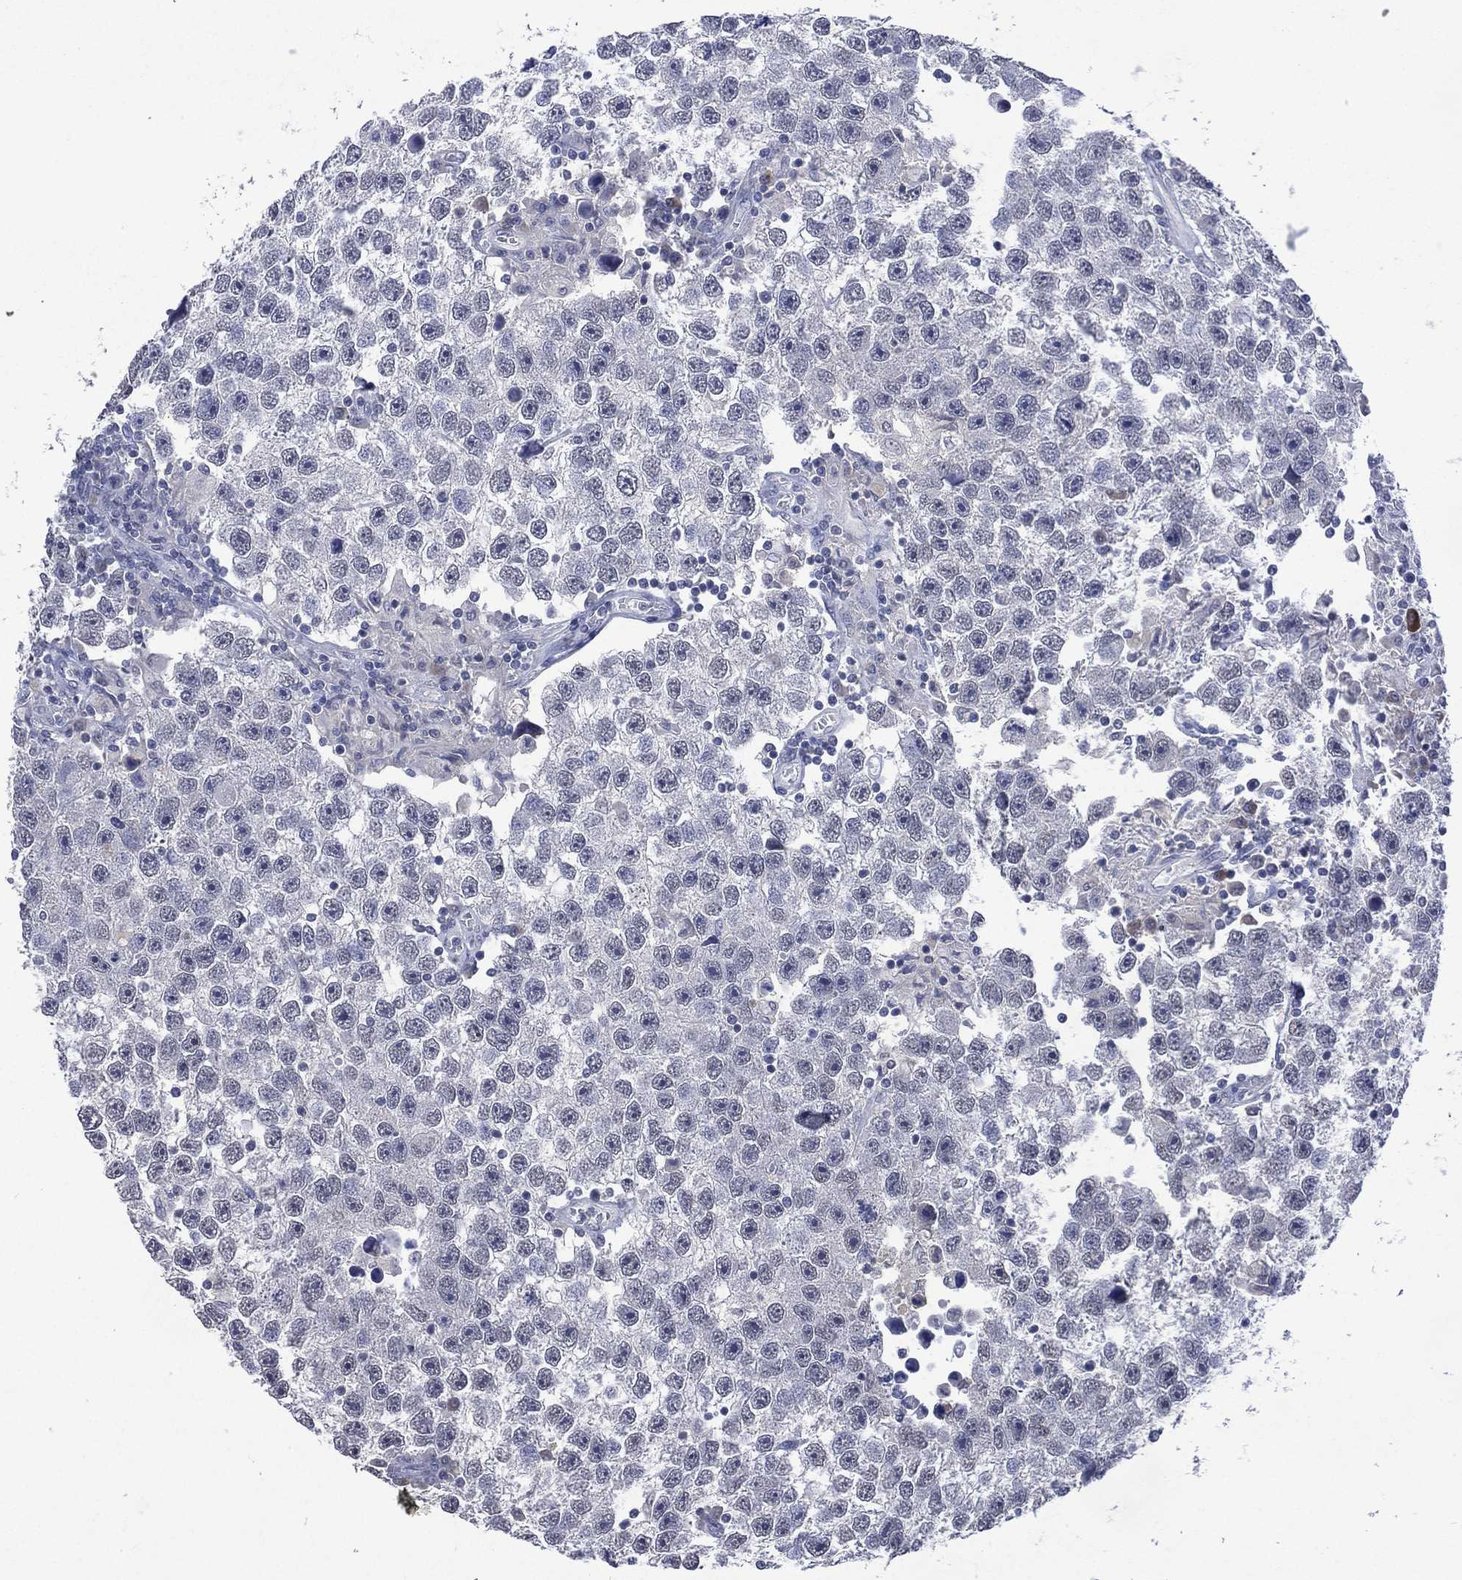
{"staining": {"intensity": "negative", "quantity": "none", "location": "none"}, "tissue": "testis cancer", "cell_type": "Tumor cells", "image_type": "cancer", "snomed": [{"axis": "morphology", "description": "Seminoma, NOS"}, {"axis": "topography", "description": "Testis"}], "caption": "There is no significant staining in tumor cells of testis cancer (seminoma). (DAB immunohistochemistry, high magnification).", "gene": "ASB10", "patient": {"sex": "male", "age": 26}}